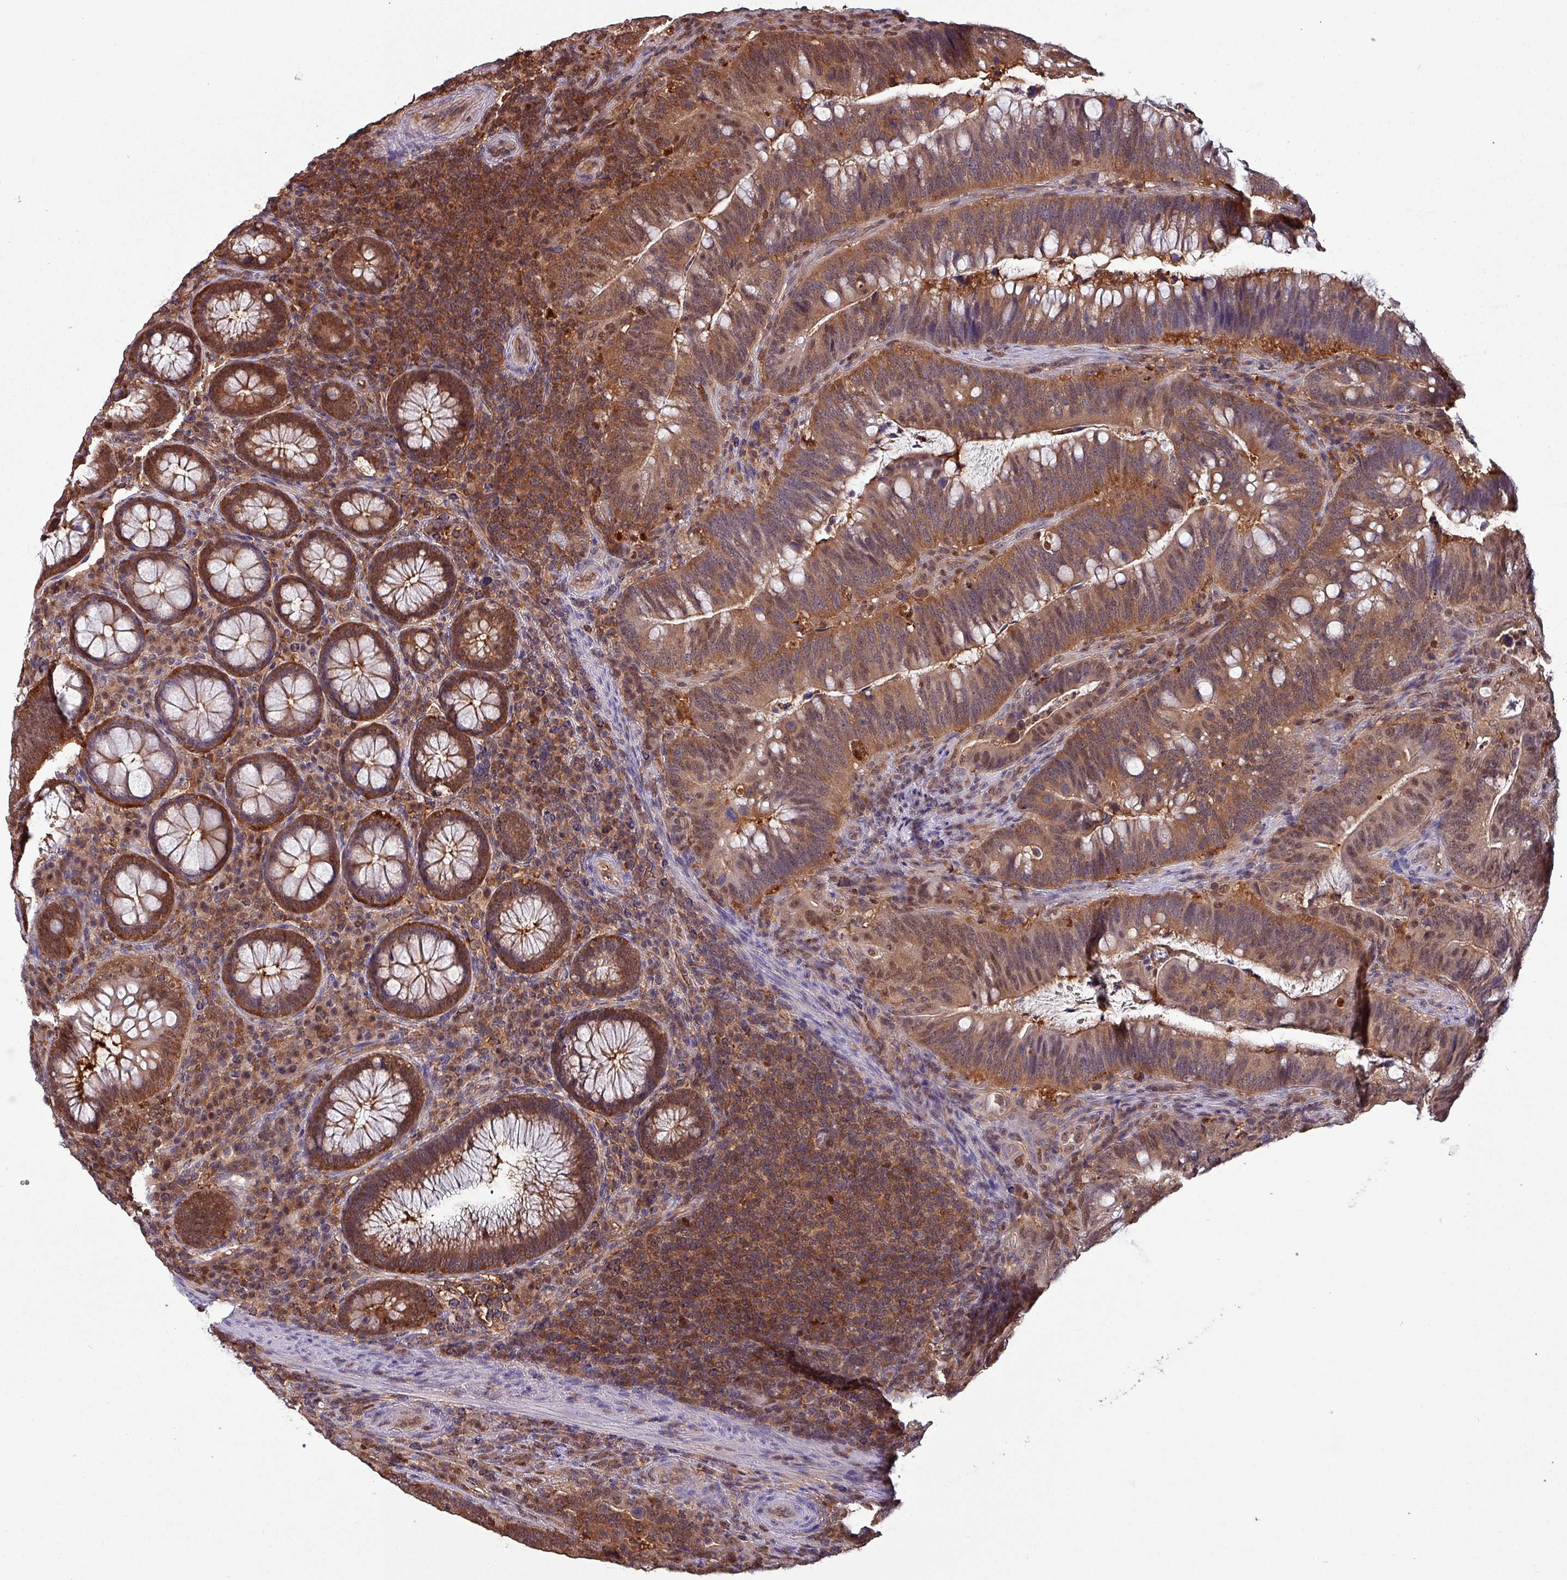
{"staining": {"intensity": "moderate", "quantity": ">75%", "location": "cytoplasmic/membranous,nuclear"}, "tissue": "colorectal cancer", "cell_type": "Tumor cells", "image_type": "cancer", "snomed": [{"axis": "morphology", "description": "Adenocarcinoma, NOS"}, {"axis": "topography", "description": "Colon"}], "caption": "Brown immunohistochemical staining in adenocarcinoma (colorectal) reveals moderate cytoplasmic/membranous and nuclear expression in about >75% of tumor cells.", "gene": "PSMB8", "patient": {"sex": "female", "age": 66}}